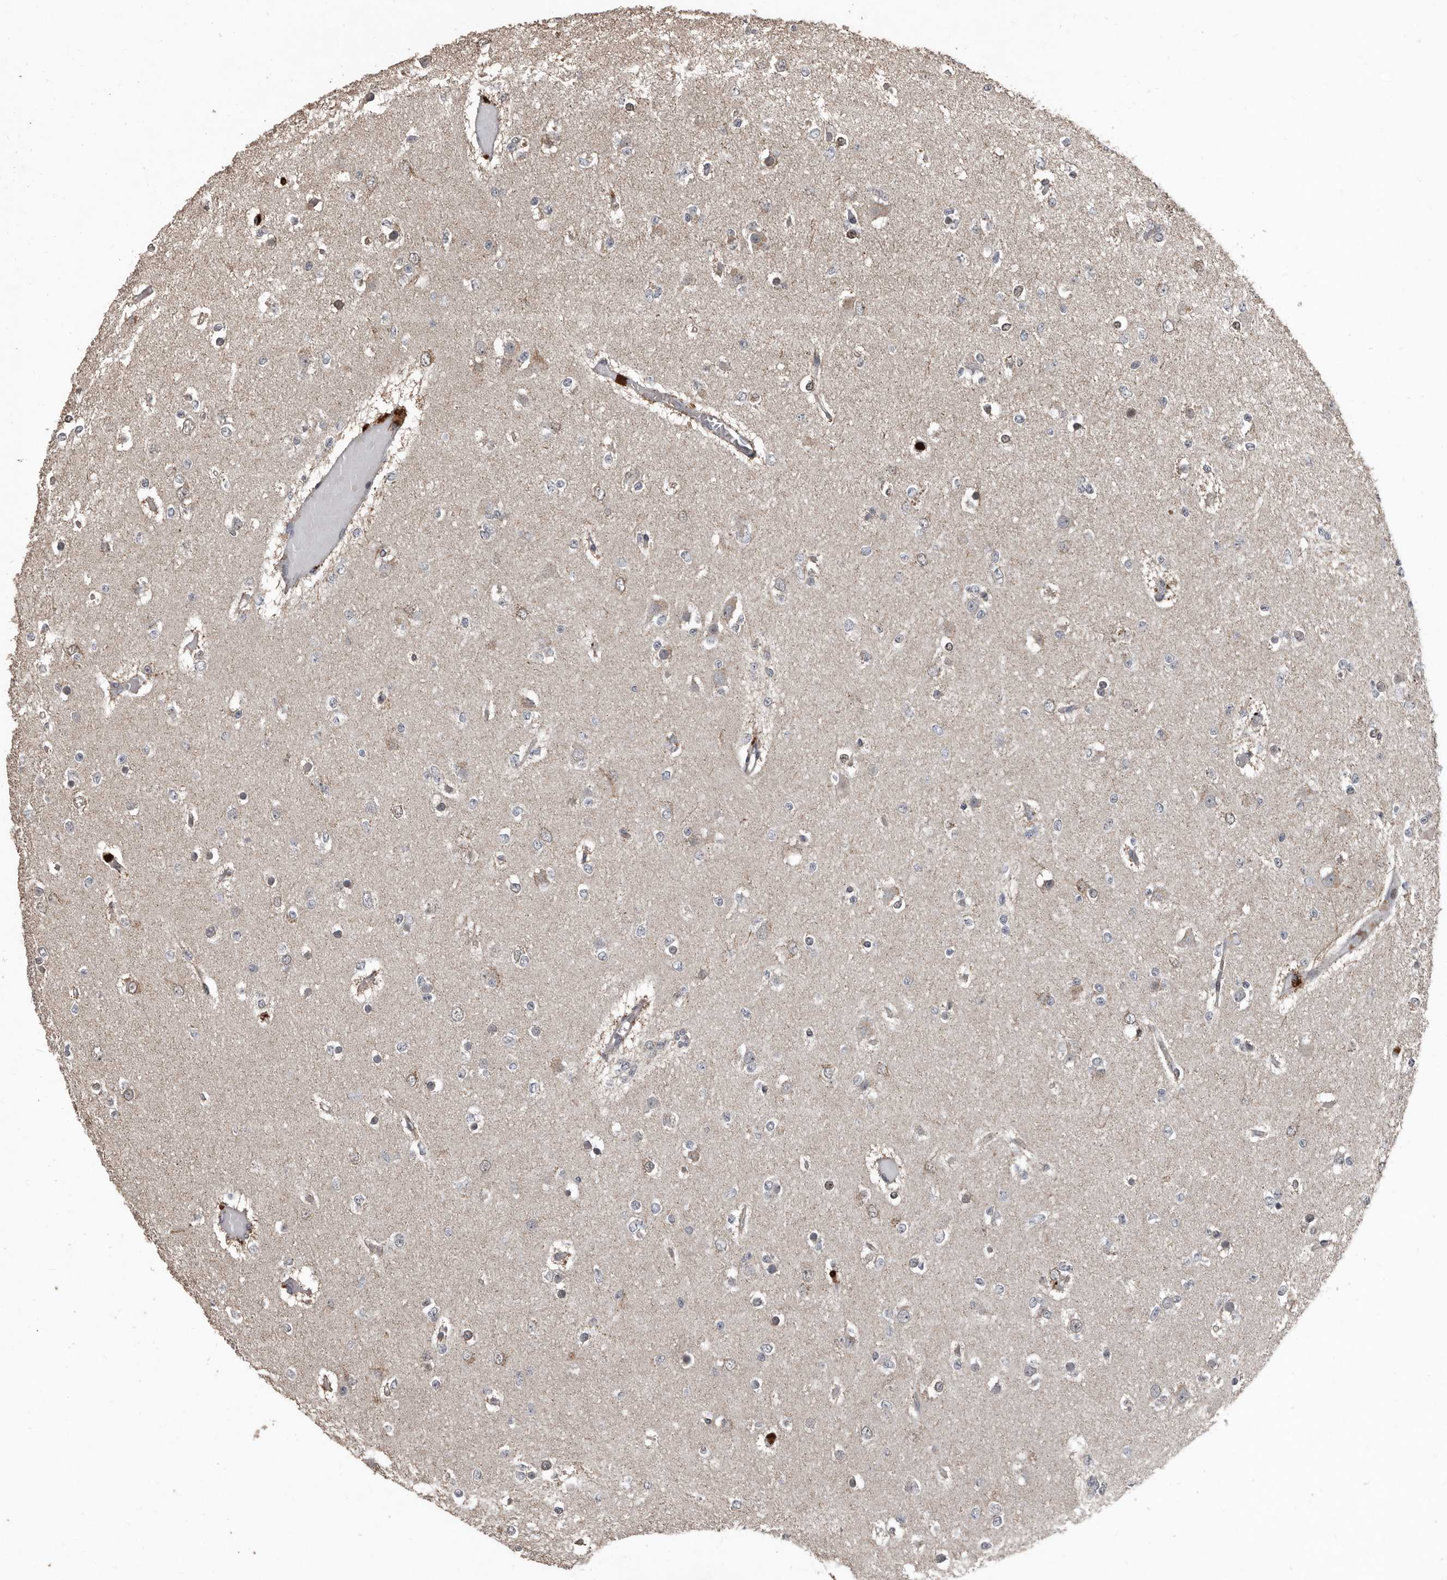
{"staining": {"intensity": "weak", "quantity": "<25%", "location": "cytoplasmic/membranous"}, "tissue": "glioma", "cell_type": "Tumor cells", "image_type": "cancer", "snomed": [{"axis": "morphology", "description": "Glioma, malignant, Low grade"}, {"axis": "topography", "description": "Brain"}], "caption": "Protein analysis of glioma shows no significant expression in tumor cells.", "gene": "FSBP", "patient": {"sex": "female", "age": 22}}